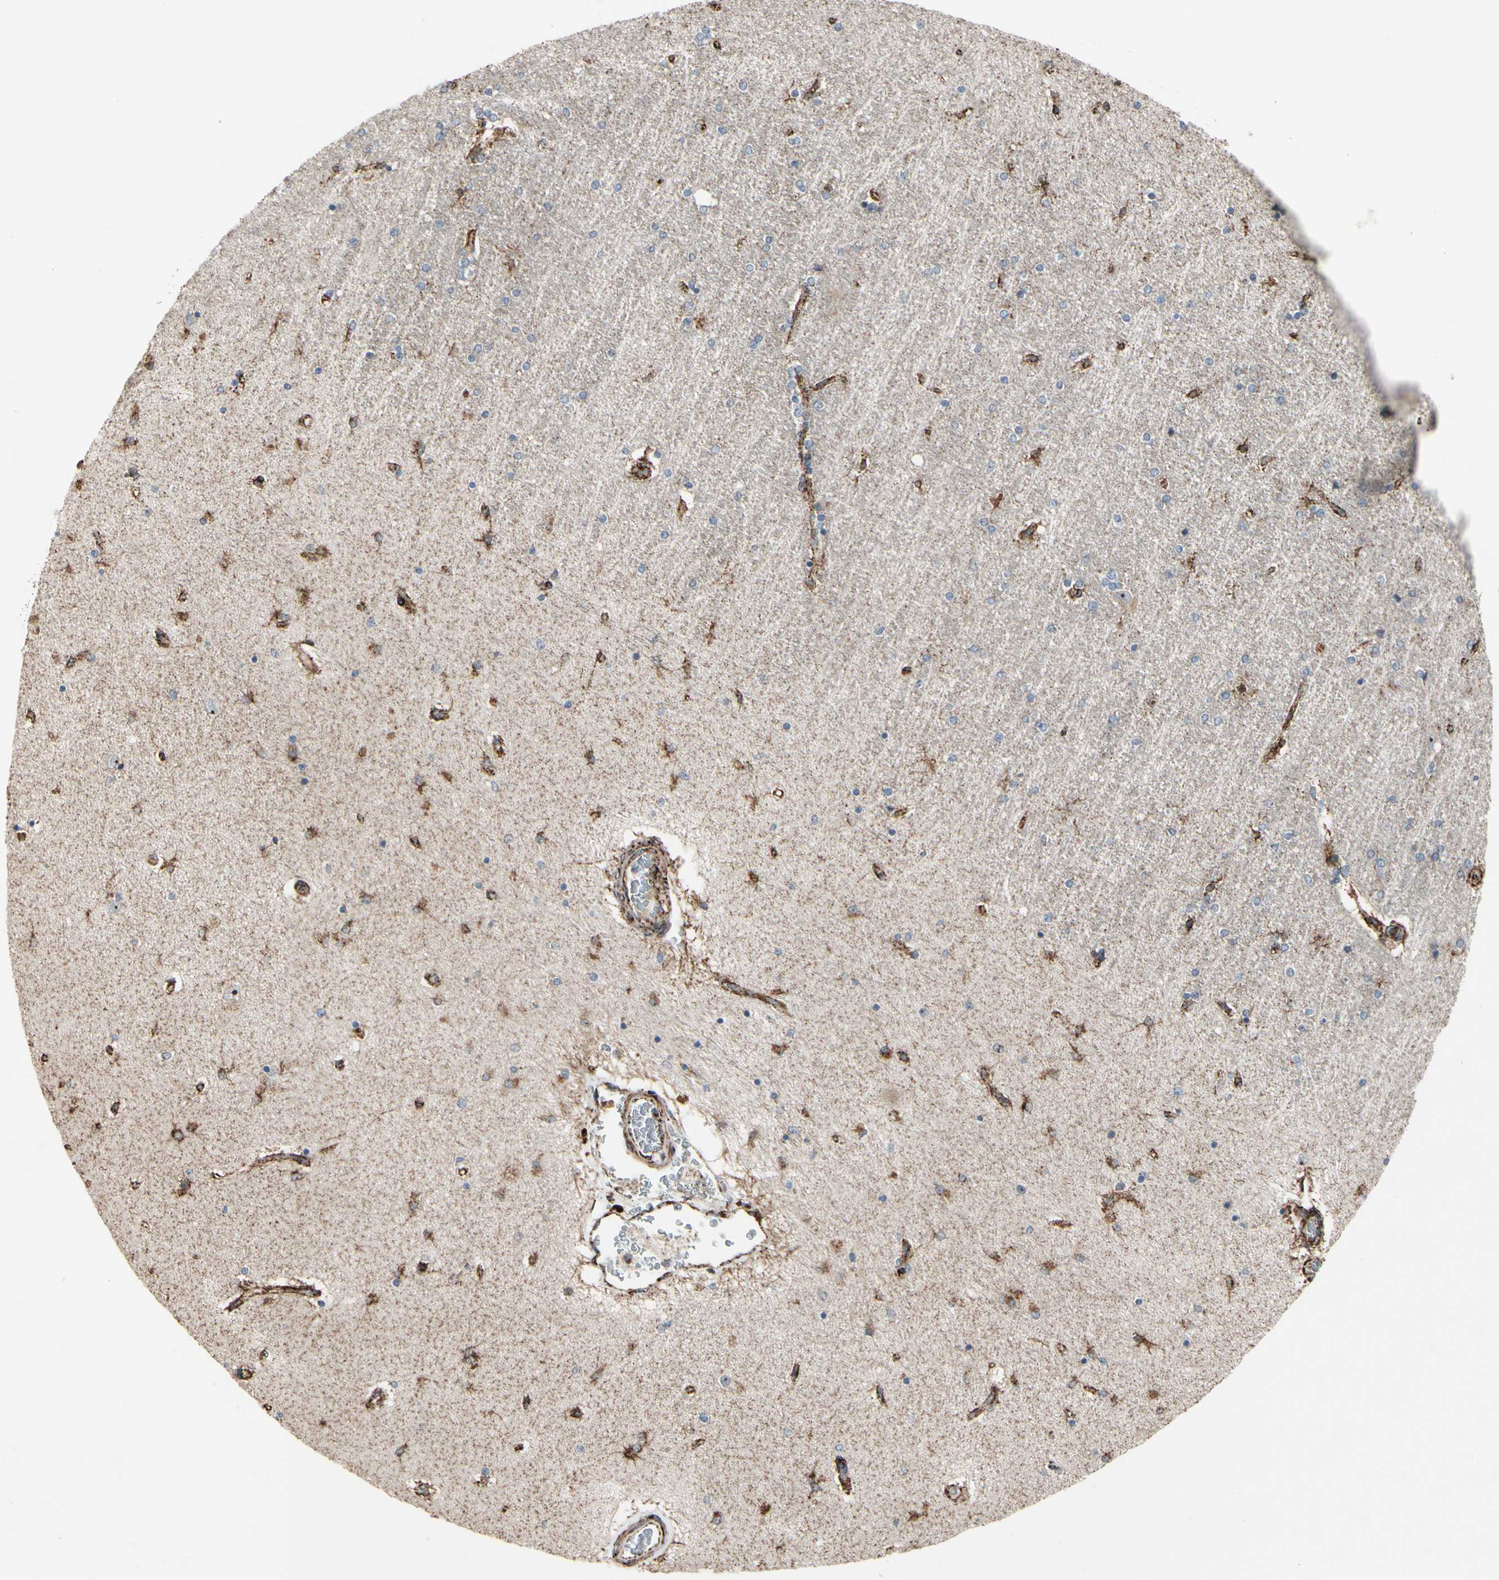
{"staining": {"intensity": "weak", "quantity": ">75%", "location": "cytoplasmic/membranous"}, "tissue": "hippocampus", "cell_type": "Glial cells", "image_type": "normal", "snomed": [{"axis": "morphology", "description": "Normal tissue, NOS"}, {"axis": "topography", "description": "Hippocampus"}], "caption": "Hippocampus stained with IHC reveals weak cytoplasmic/membranous staining in about >75% of glial cells.", "gene": "CPT1A", "patient": {"sex": "female", "age": 54}}